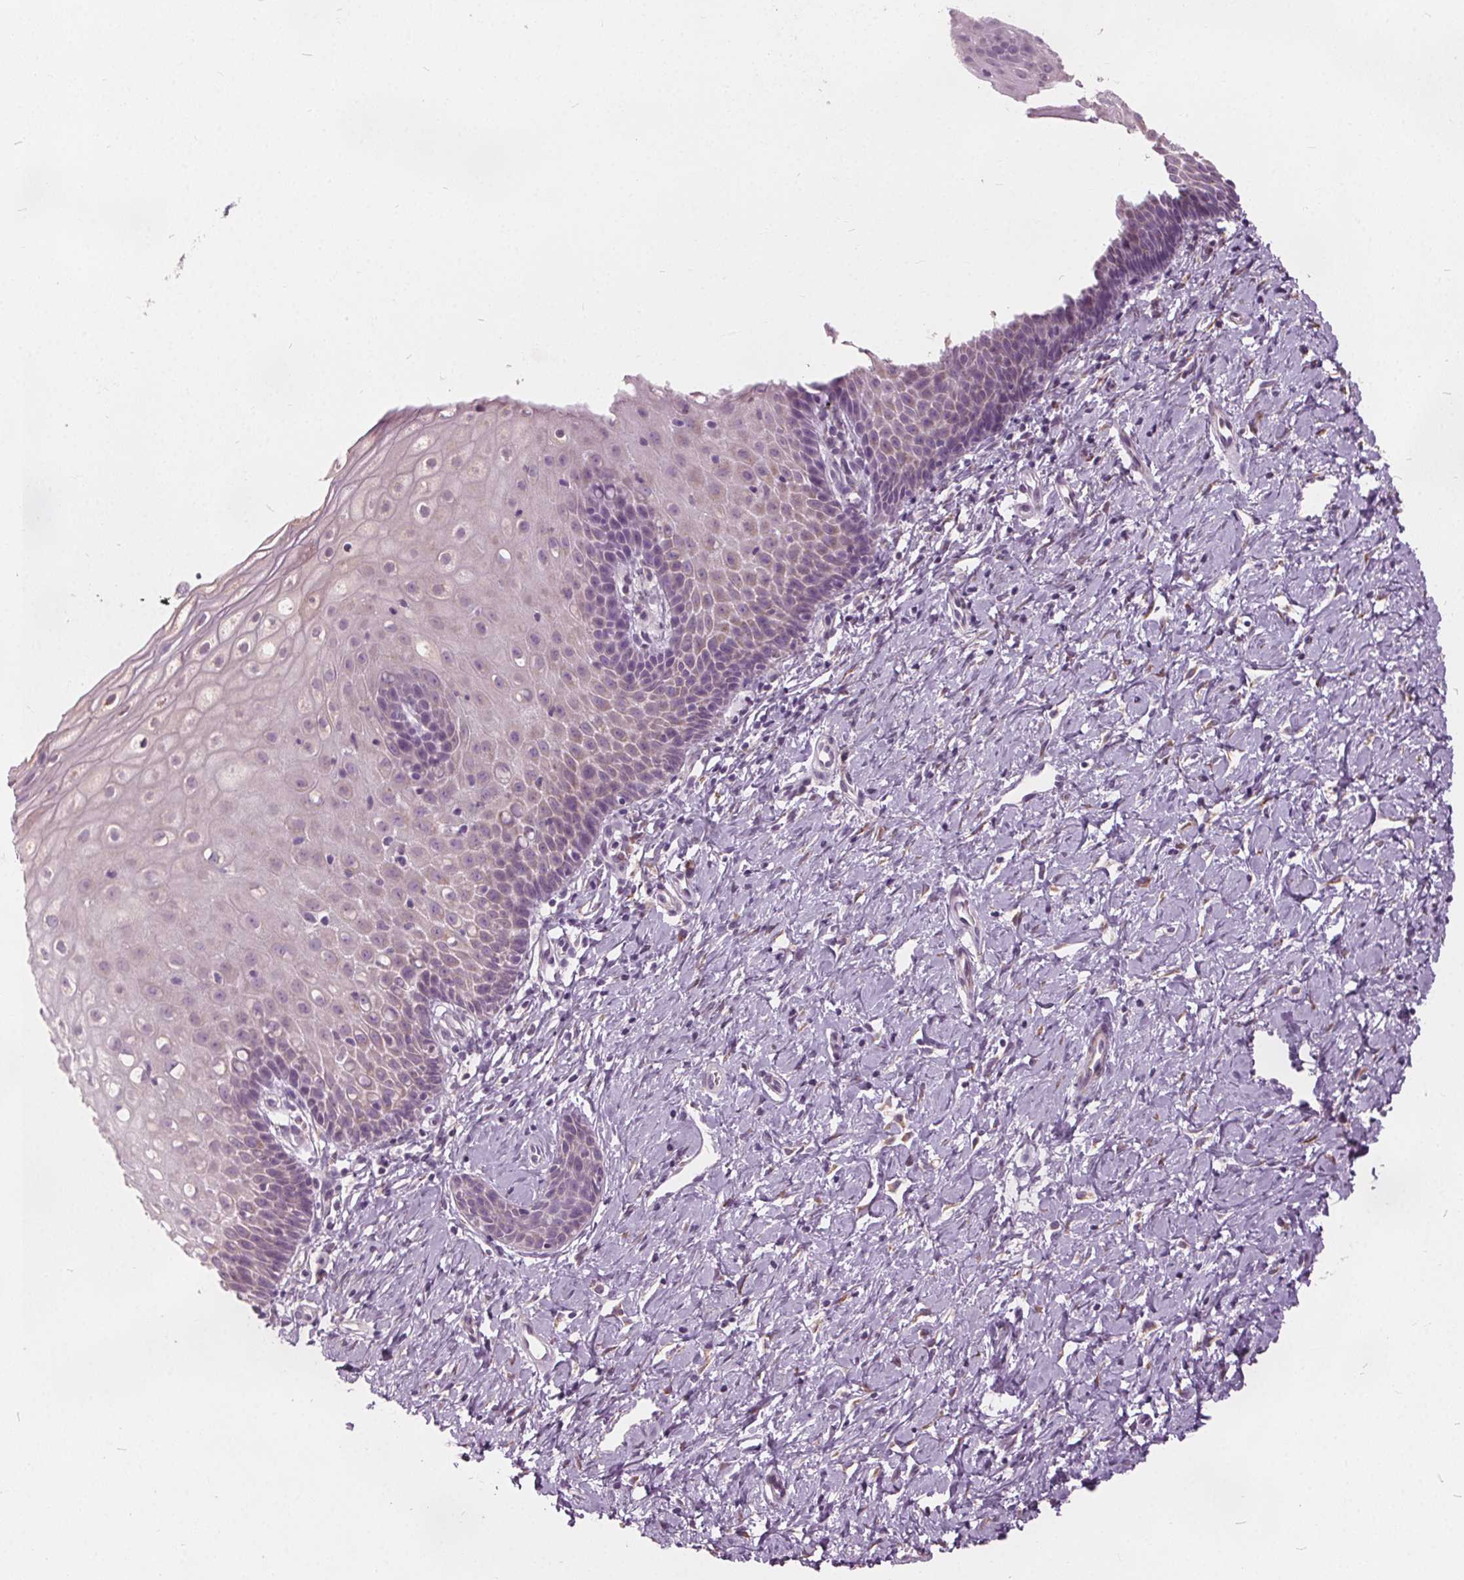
{"staining": {"intensity": "negative", "quantity": "none", "location": "none"}, "tissue": "cervix", "cell_type": "Squamous epithelial cells", "image_type": "normal", "snomed": [{"axis": "morphology", "description": "Normal tissue, NOS"}, {"axis": "topography", "description": "Cervix"}], "caption": "IHC image of unremarkable cervix stained for a protein (brown), which reveals no positivity in squamous epithelial cells.", "gene": "ACOX2", "patient": {"sex": "female", "age": 37}}